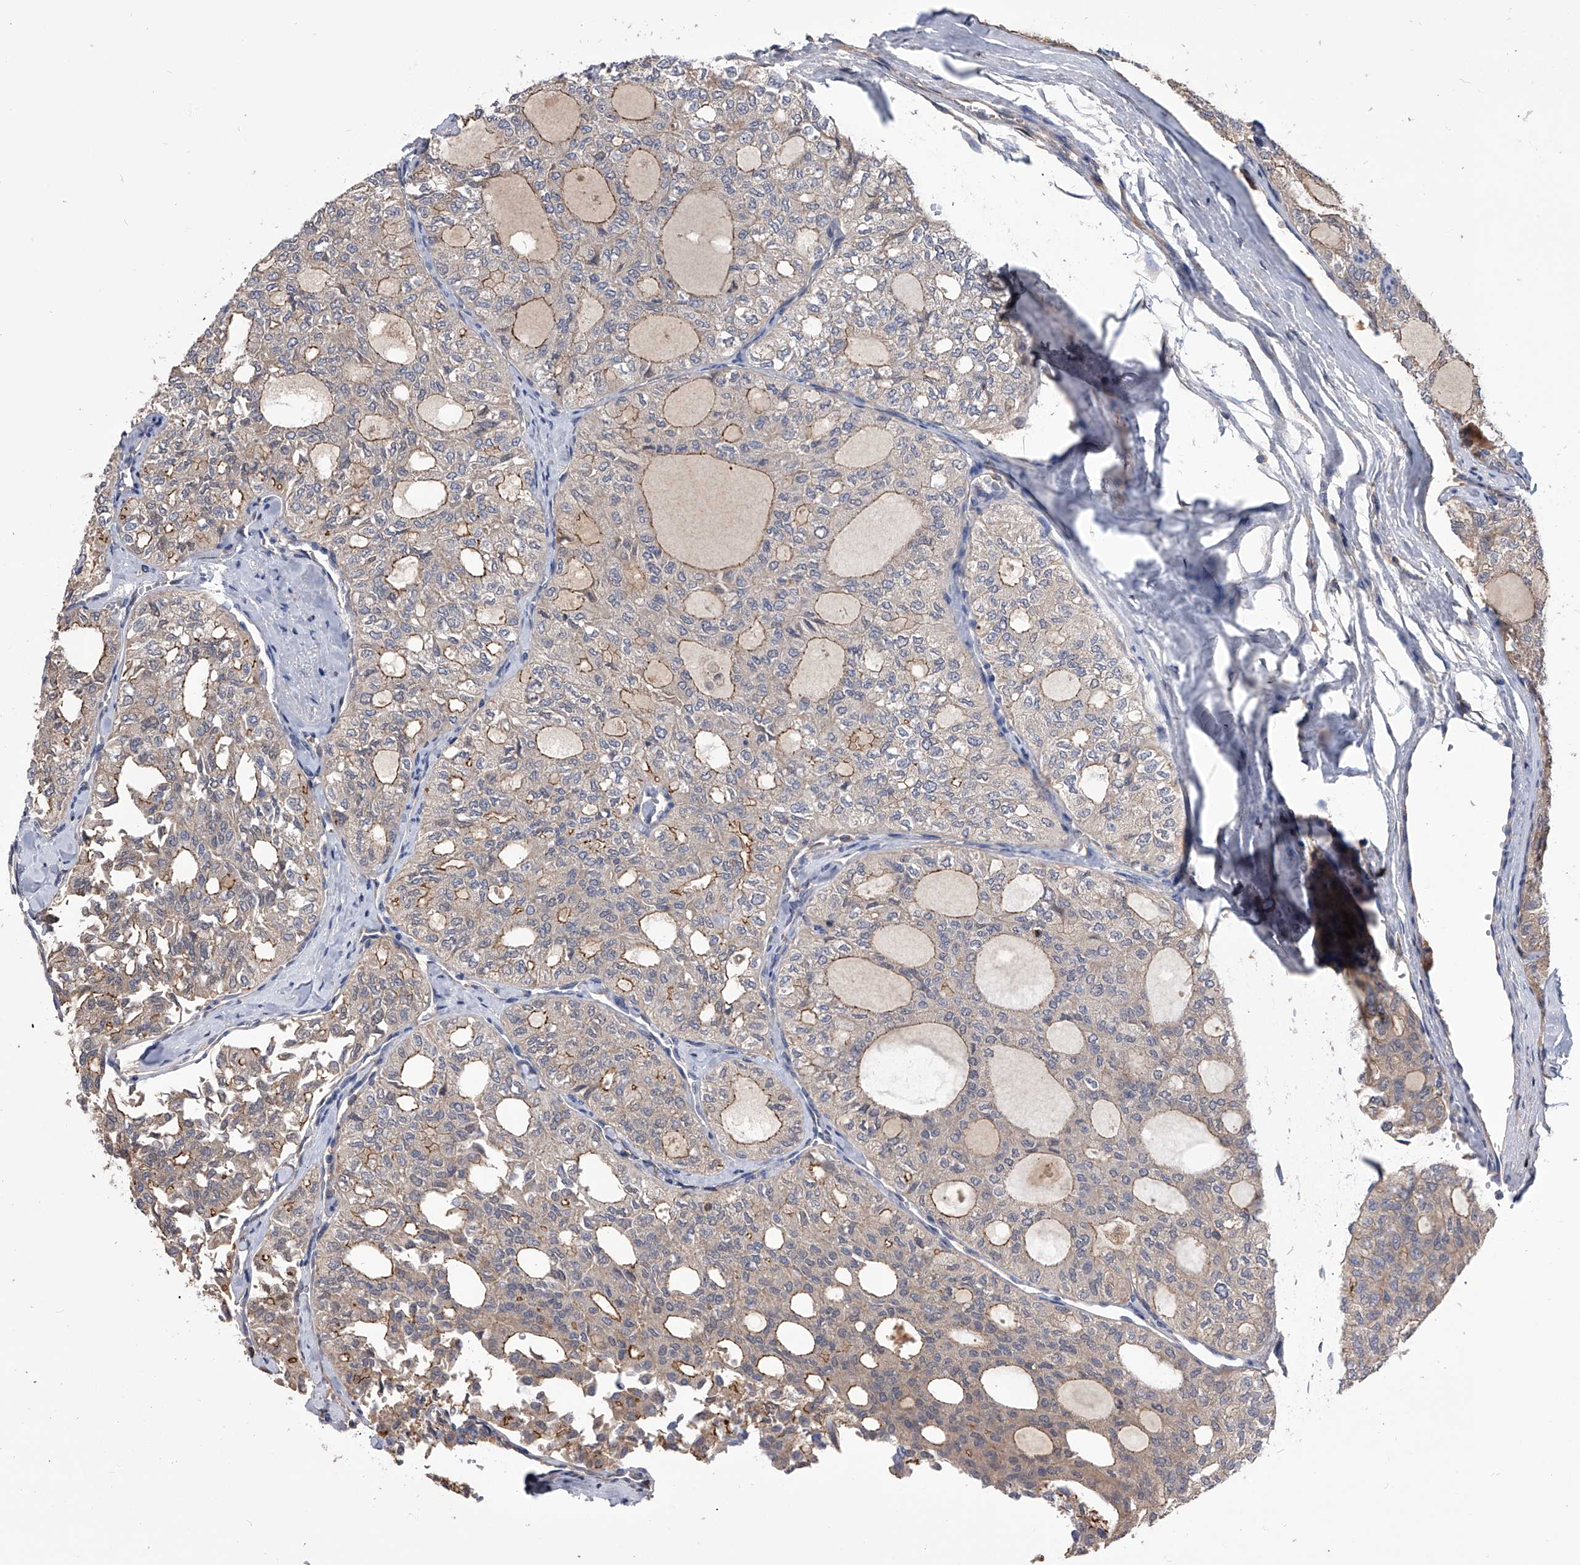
{"staining": {"intensity": "moderate", "quantity": "25%-75%", "location": "cytoplasmic/membranous"}, "tissue": "thyroid cancer", "cell_type": "Tumor cells", "image_type": "cancer", "snomed": [{"axis": "morphology", "description": "Follicular adenoma carcinoma, NOS"}, {"axis": "topography", "description": "Thyroid gland"}], "caption": "Thyroid follicular adenoma carcinoma stained with a protein marker displays moderate staining in tumor cells.", "gene": "CUL7", "patient": {"sex": "male", "age": 75}}